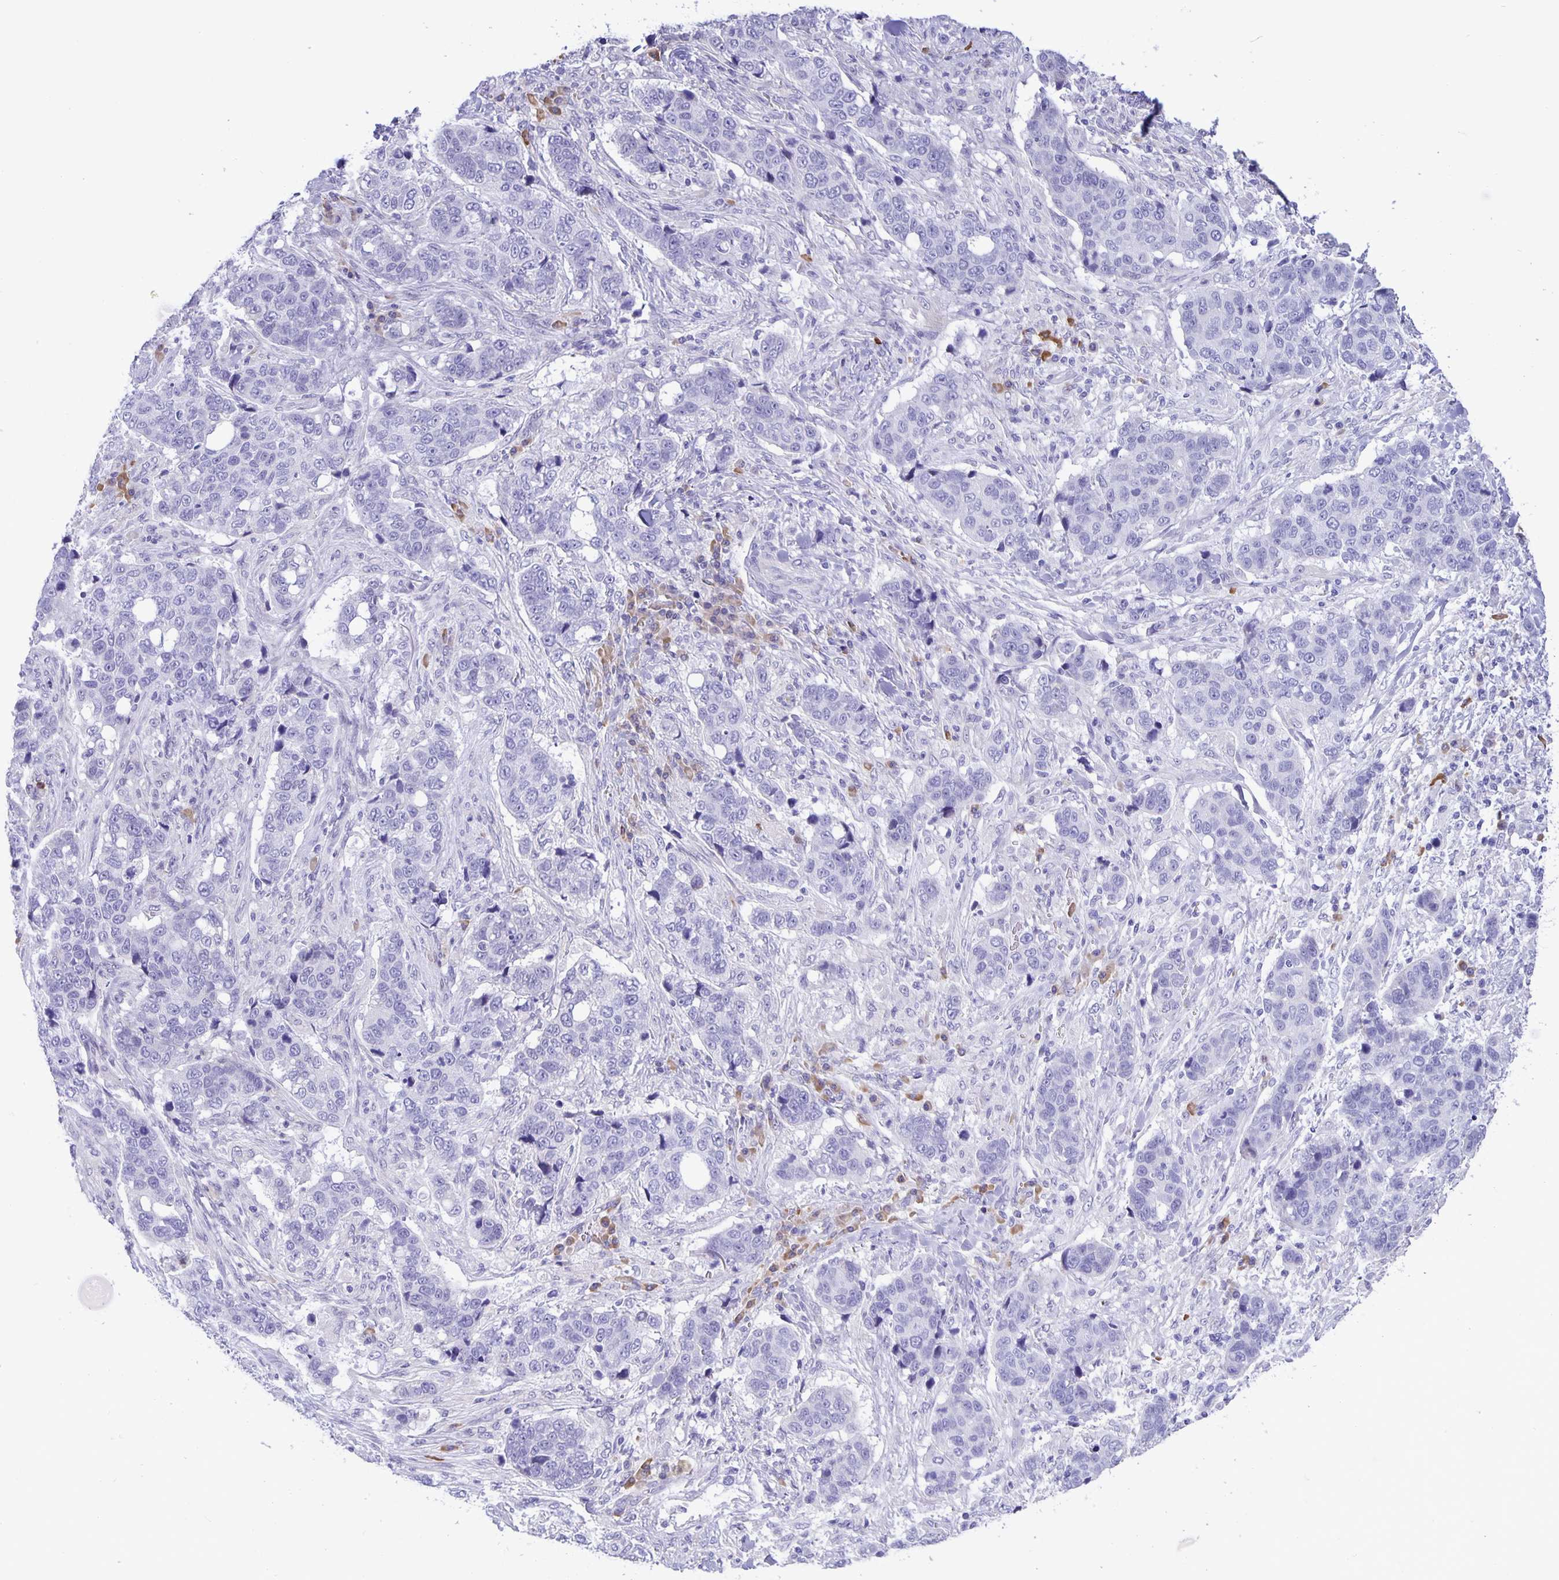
{"staining": {"intensity": "negative", "quantity": "none", "location": "none"}, "tissue": "lung cancer", "cell_type": "Tumor cells", "image_type": "cancer", "snomed": [{"axis": "morphology", "description": "Squamous cell carcinoma, NOS"}, {"axis": "topography", "description": "Lymph node"}, {"axis": "topography", "description": "Lung"}], "caption": "Tumor cells show no significant expression in lung squamous cell carcinoma.", "gene": "ERMN", "patient": {"sex": "male", "age": 61}}